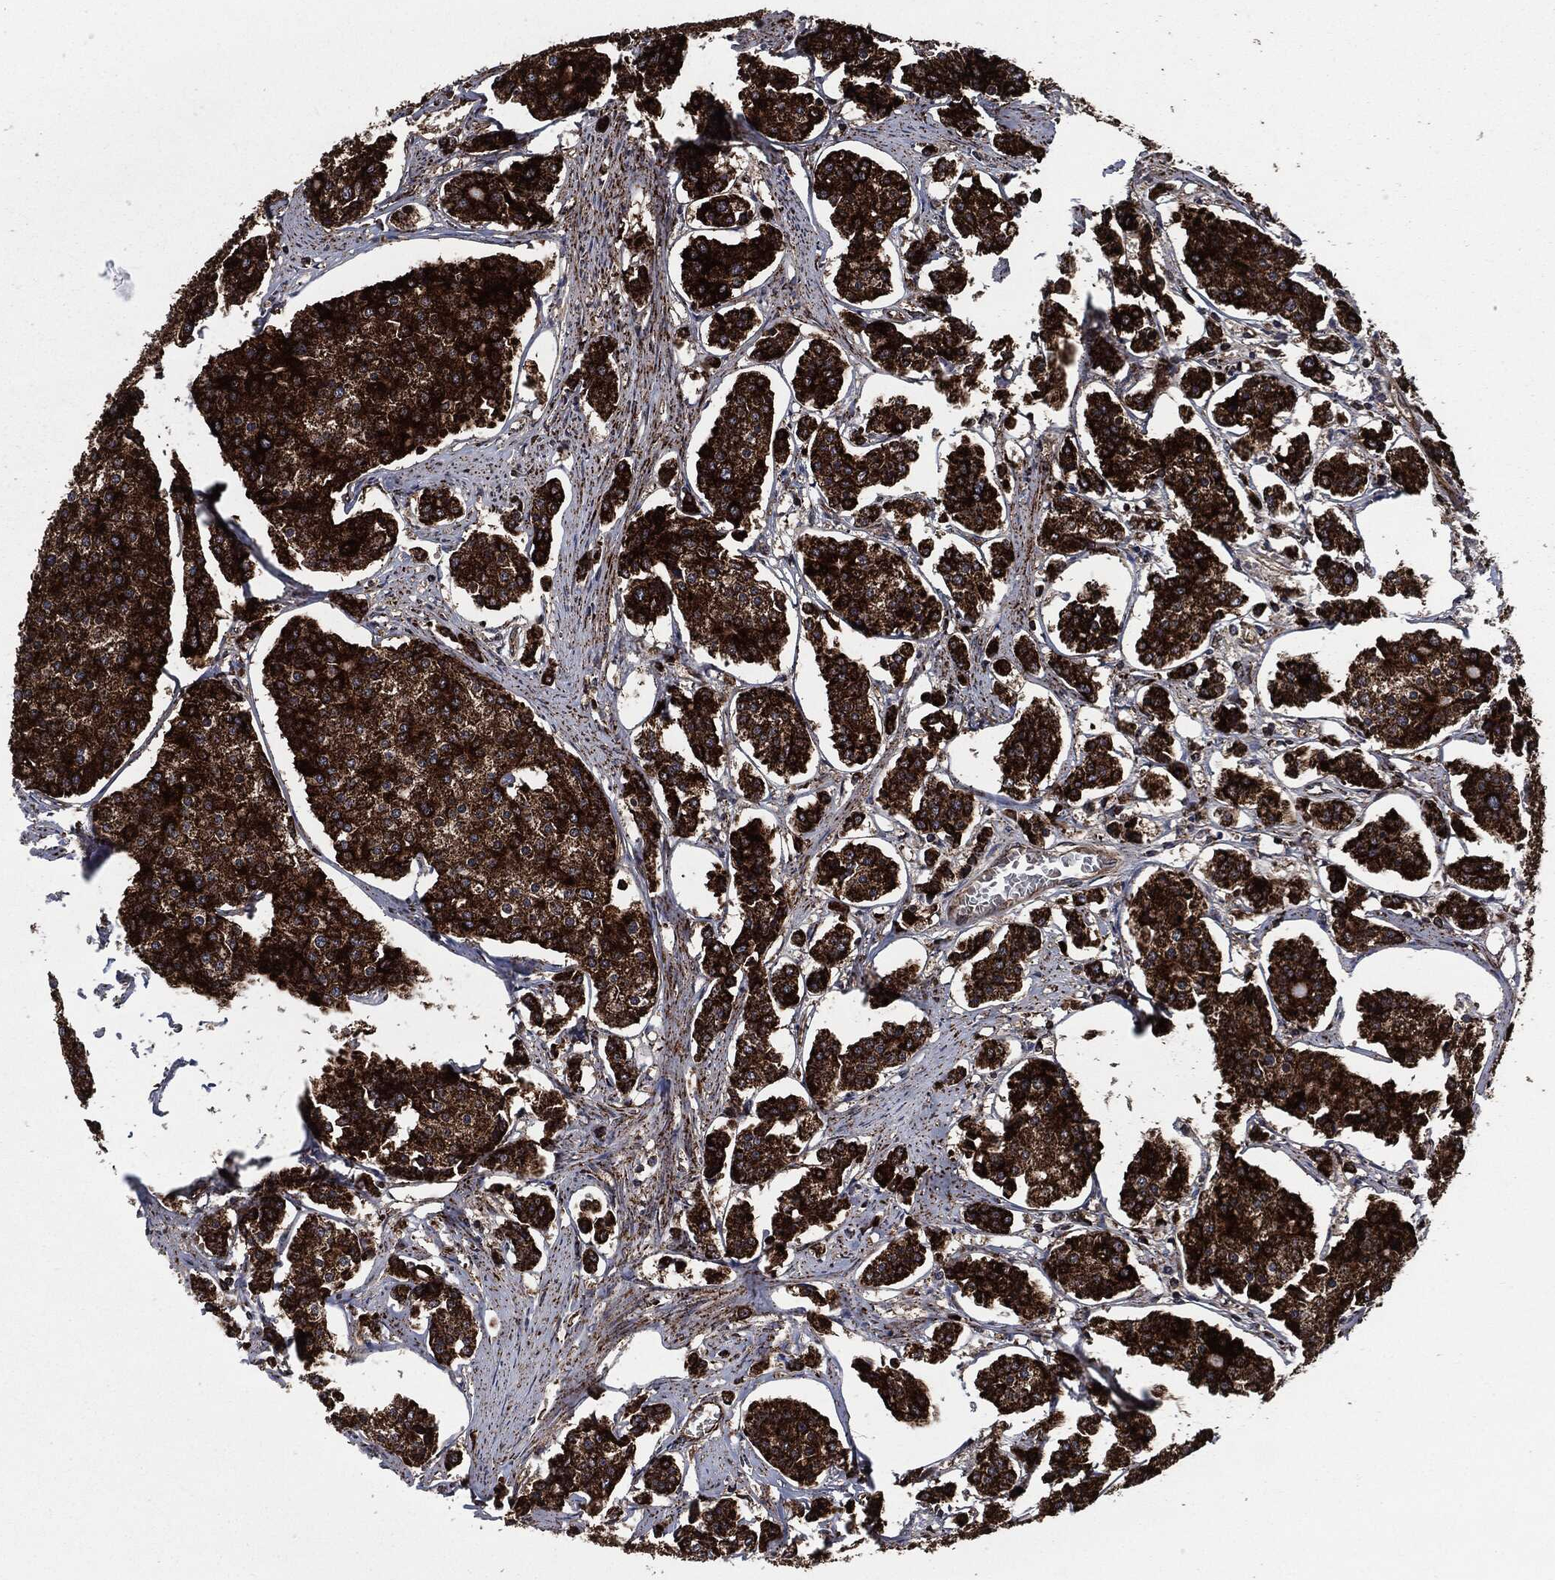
{"staining": {"intensity": "strong", "quantity": ">75%", "location": "cytoplasmic/membranous"}, "tissue": "carcinoid", "cell_type": "Tumor cells", "image_type": "cancer", "snomed": [{"axis": "morphology", "description": "Carcinoid, malignant, NOS"}, {"axis": "topography", "description": "Small intestine"}], "caption": "Brown immunohistochemical staining in human carcinoid (malignant) displays strong cytoplasmic/membranous staining in about >75% of tumor cells.", "gene": "FH", "patient": {"sex": "female", "age": 65}}